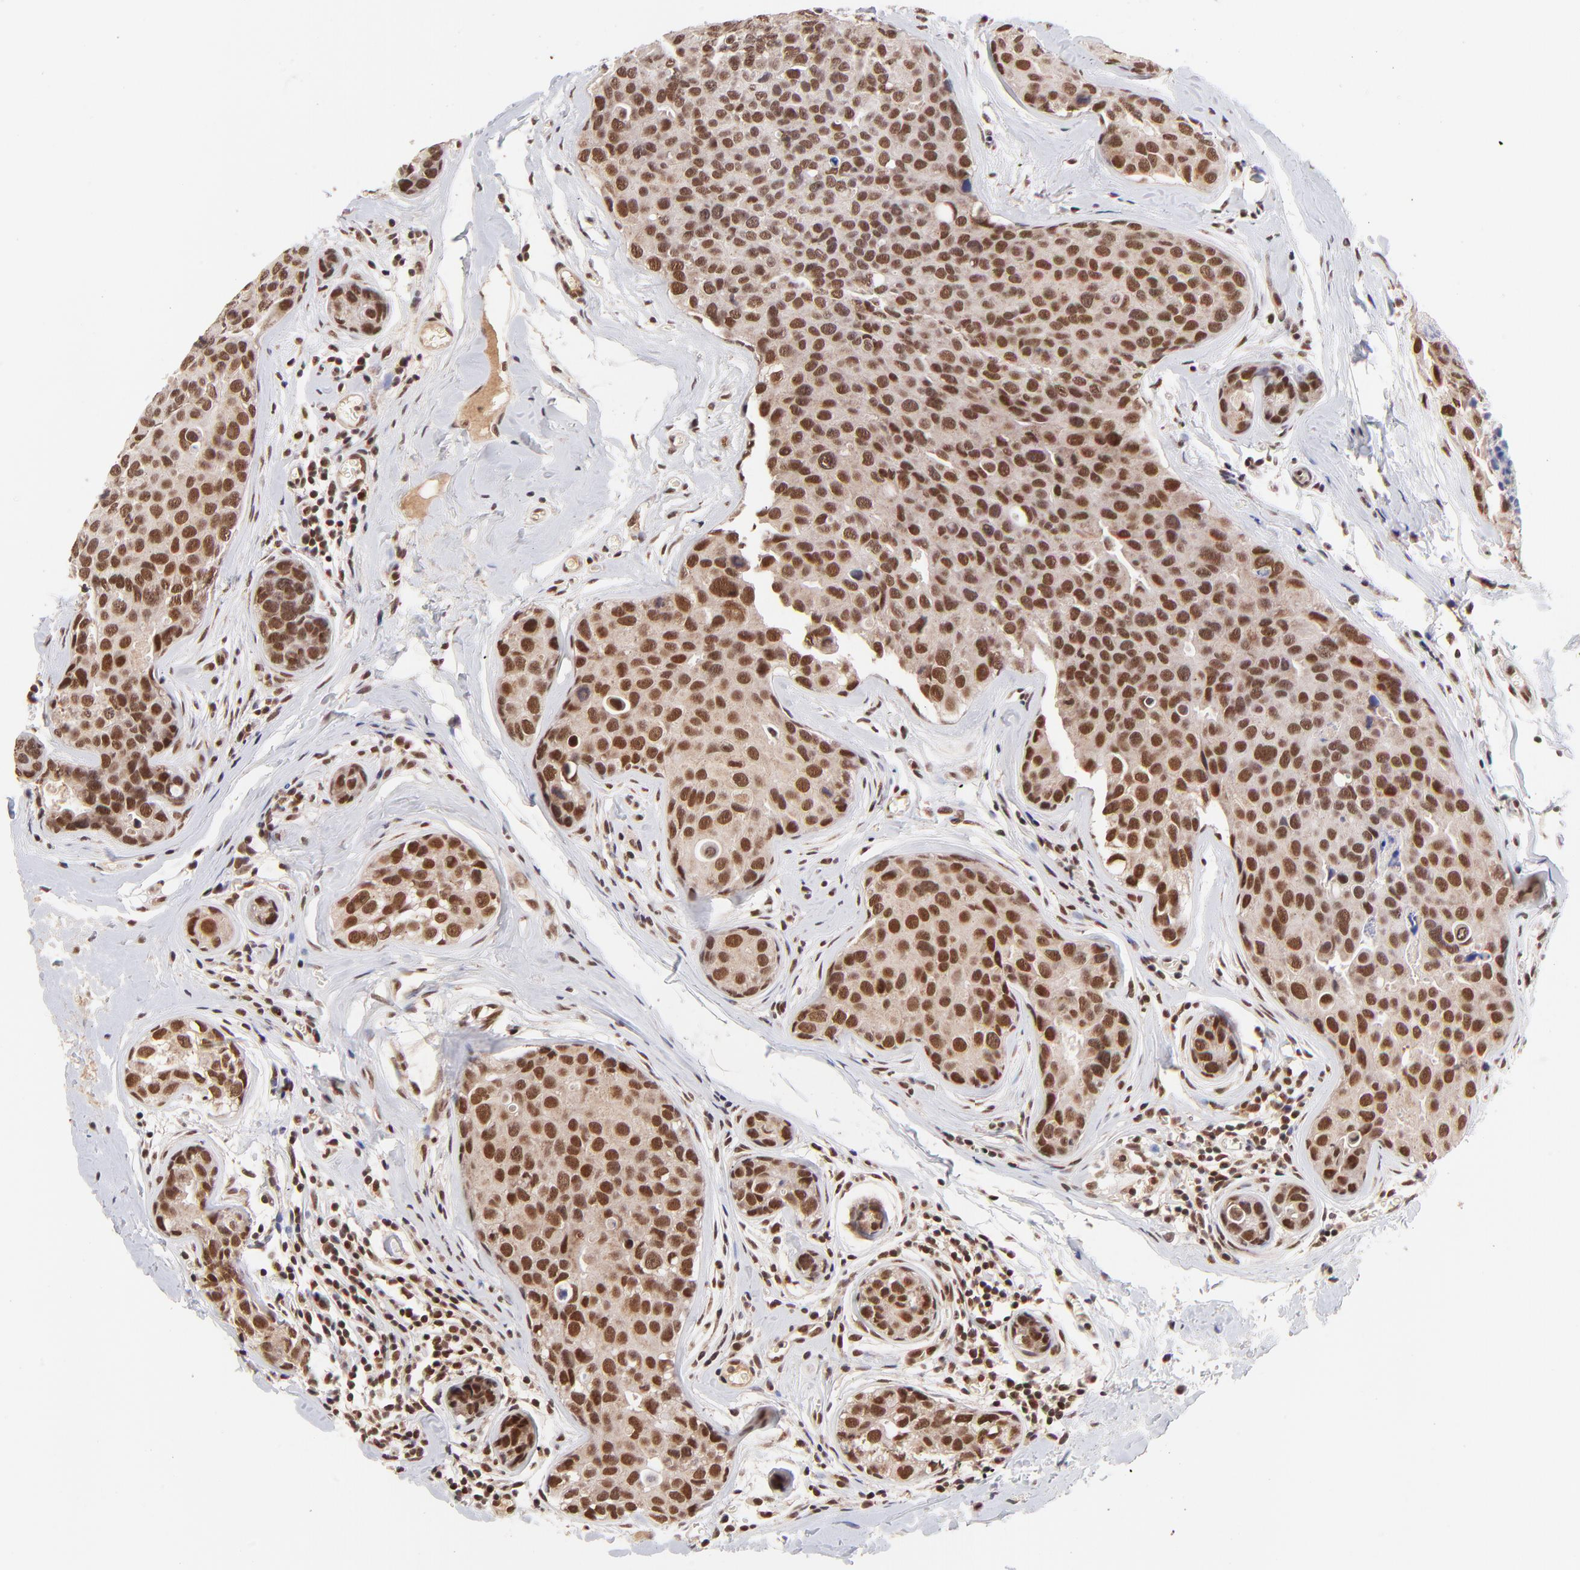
{"staining": {"intensity": "strong", "quantity": ">75%", "location": "nuclear"}, "tissue": "breast cancer", "cell_type": "Tumor cells", "image_type": "cancer", "snomed": [{"axis": "morphology", "description": "Duct carcinoma"}, {"axis": "topography", "description": "Breast"}], "caption": "Human breast cancer (intraductal carcinoma) stained with a protein marker demonstrates strong staining in tumor cells.", "gene": "MED12", "patient": {"sex": "female", "age": 24}}